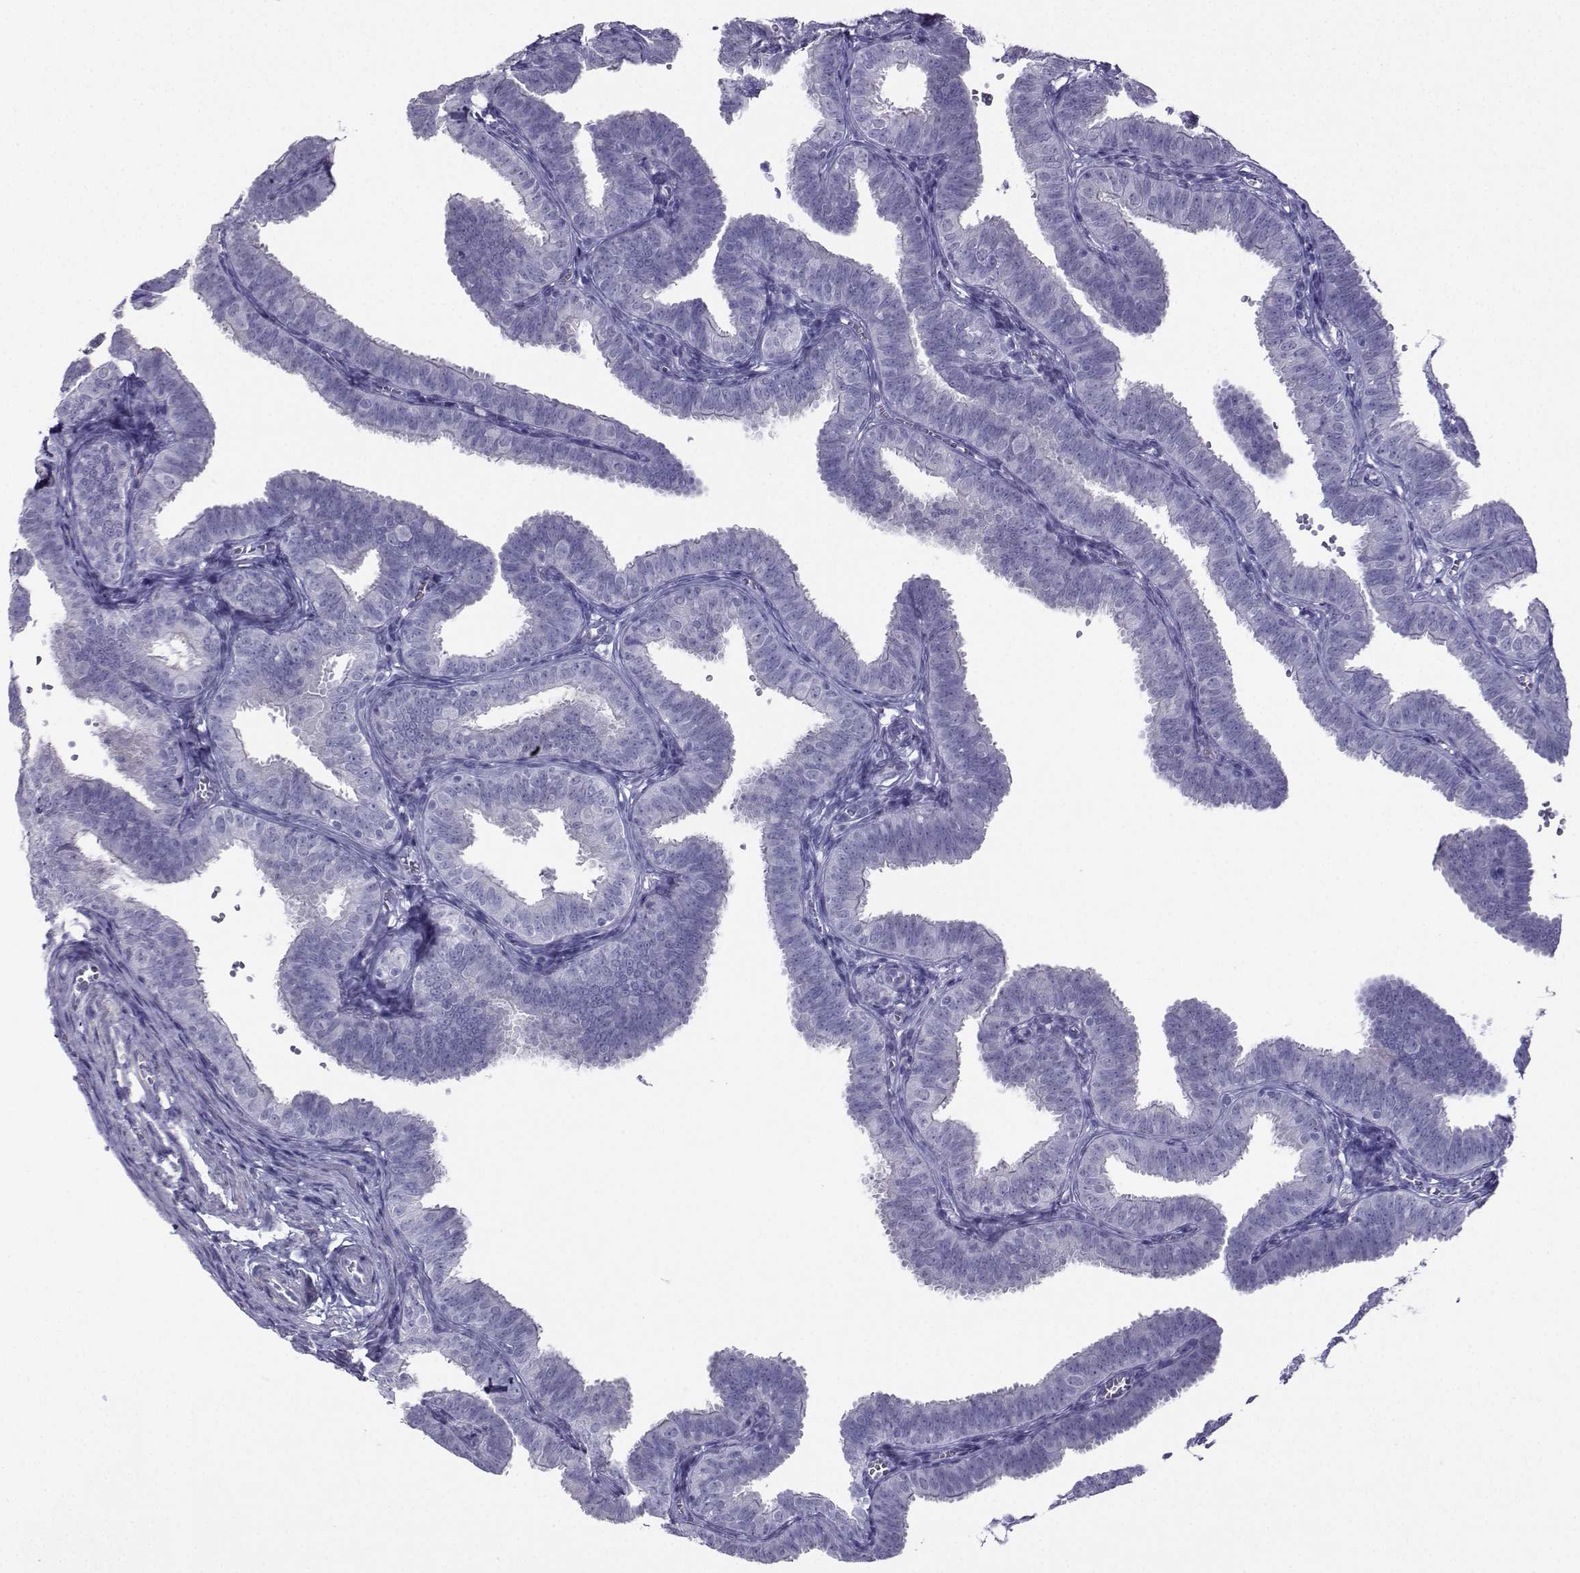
{"staining": {"intensity": "negative", "quantity": "none", "location": "none"}, "tissue": "fallopian tube", "cell_type": "Glandular cells", "image_type": "normal", "snomed": [{"axis": "morphology", "description": "Normal tissue, NOS"}, {"axis": "topography", "description": "Fallopian tube"}], "caption": "The histopathology image displays no significant positivity in glandular cells of fallopian tube.", "gene": "KIF17", "patient": {"sex": "female", "age": 25}}